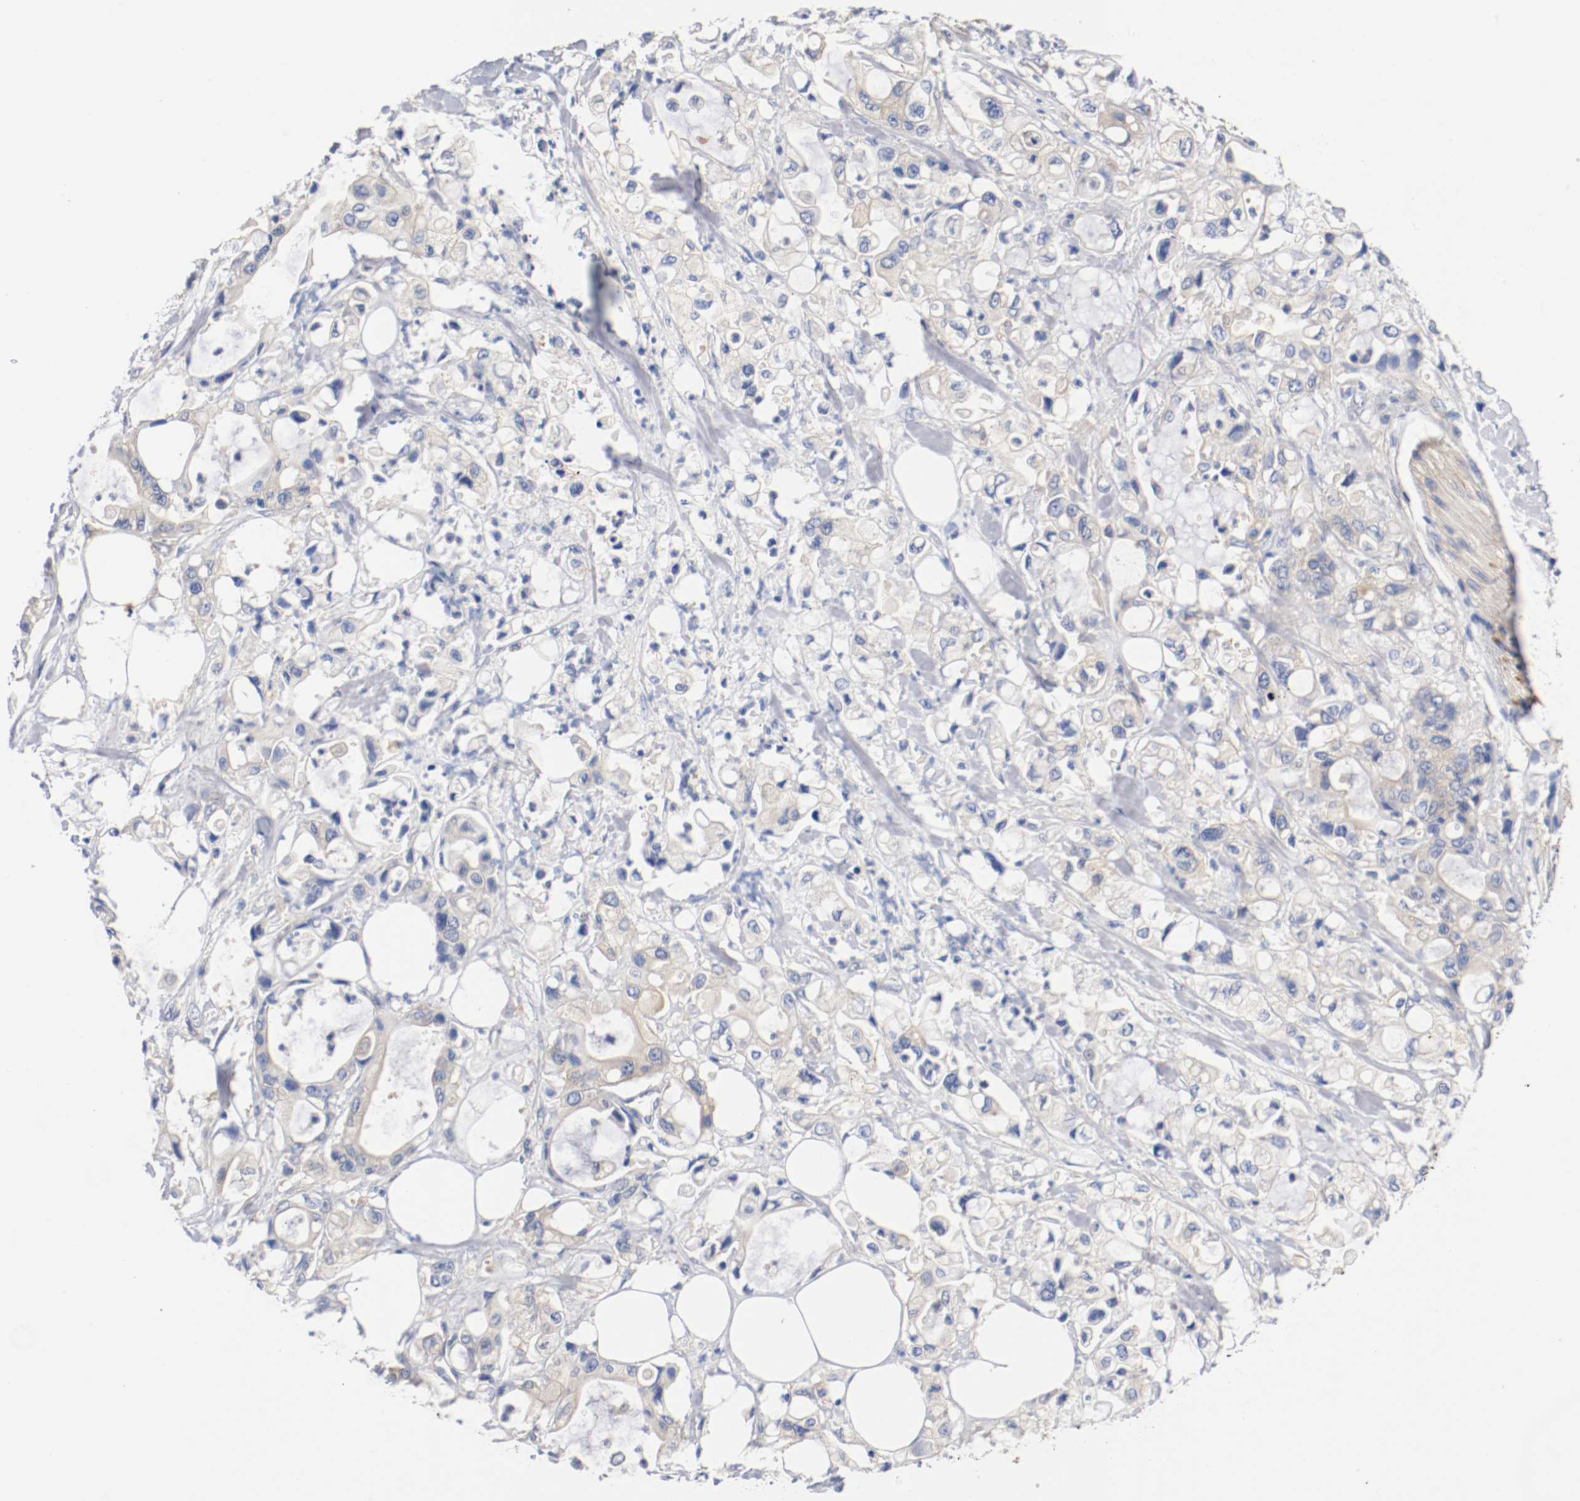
{"staining": {"intensity": "weak", "quantity": "<25%", "location": "cytoplasmic/membranous"}, "tissue": "pancreatic cancer", "cell_type": "Tumor cells", "image_type": "cancer", "snomed": [{"axis": "morphology", "description": "Adenocarcinoma, NOS"}, {"axis": "topography", "description": "Pancreas"}], "caption": "Immunohistochemistry (IHC) micrograph of pancreatic cancer stained for a protein (brown), which displays no expression in tumor cells.", "gene": "HGS", "patient": {"sex": "male", "age": 70}}